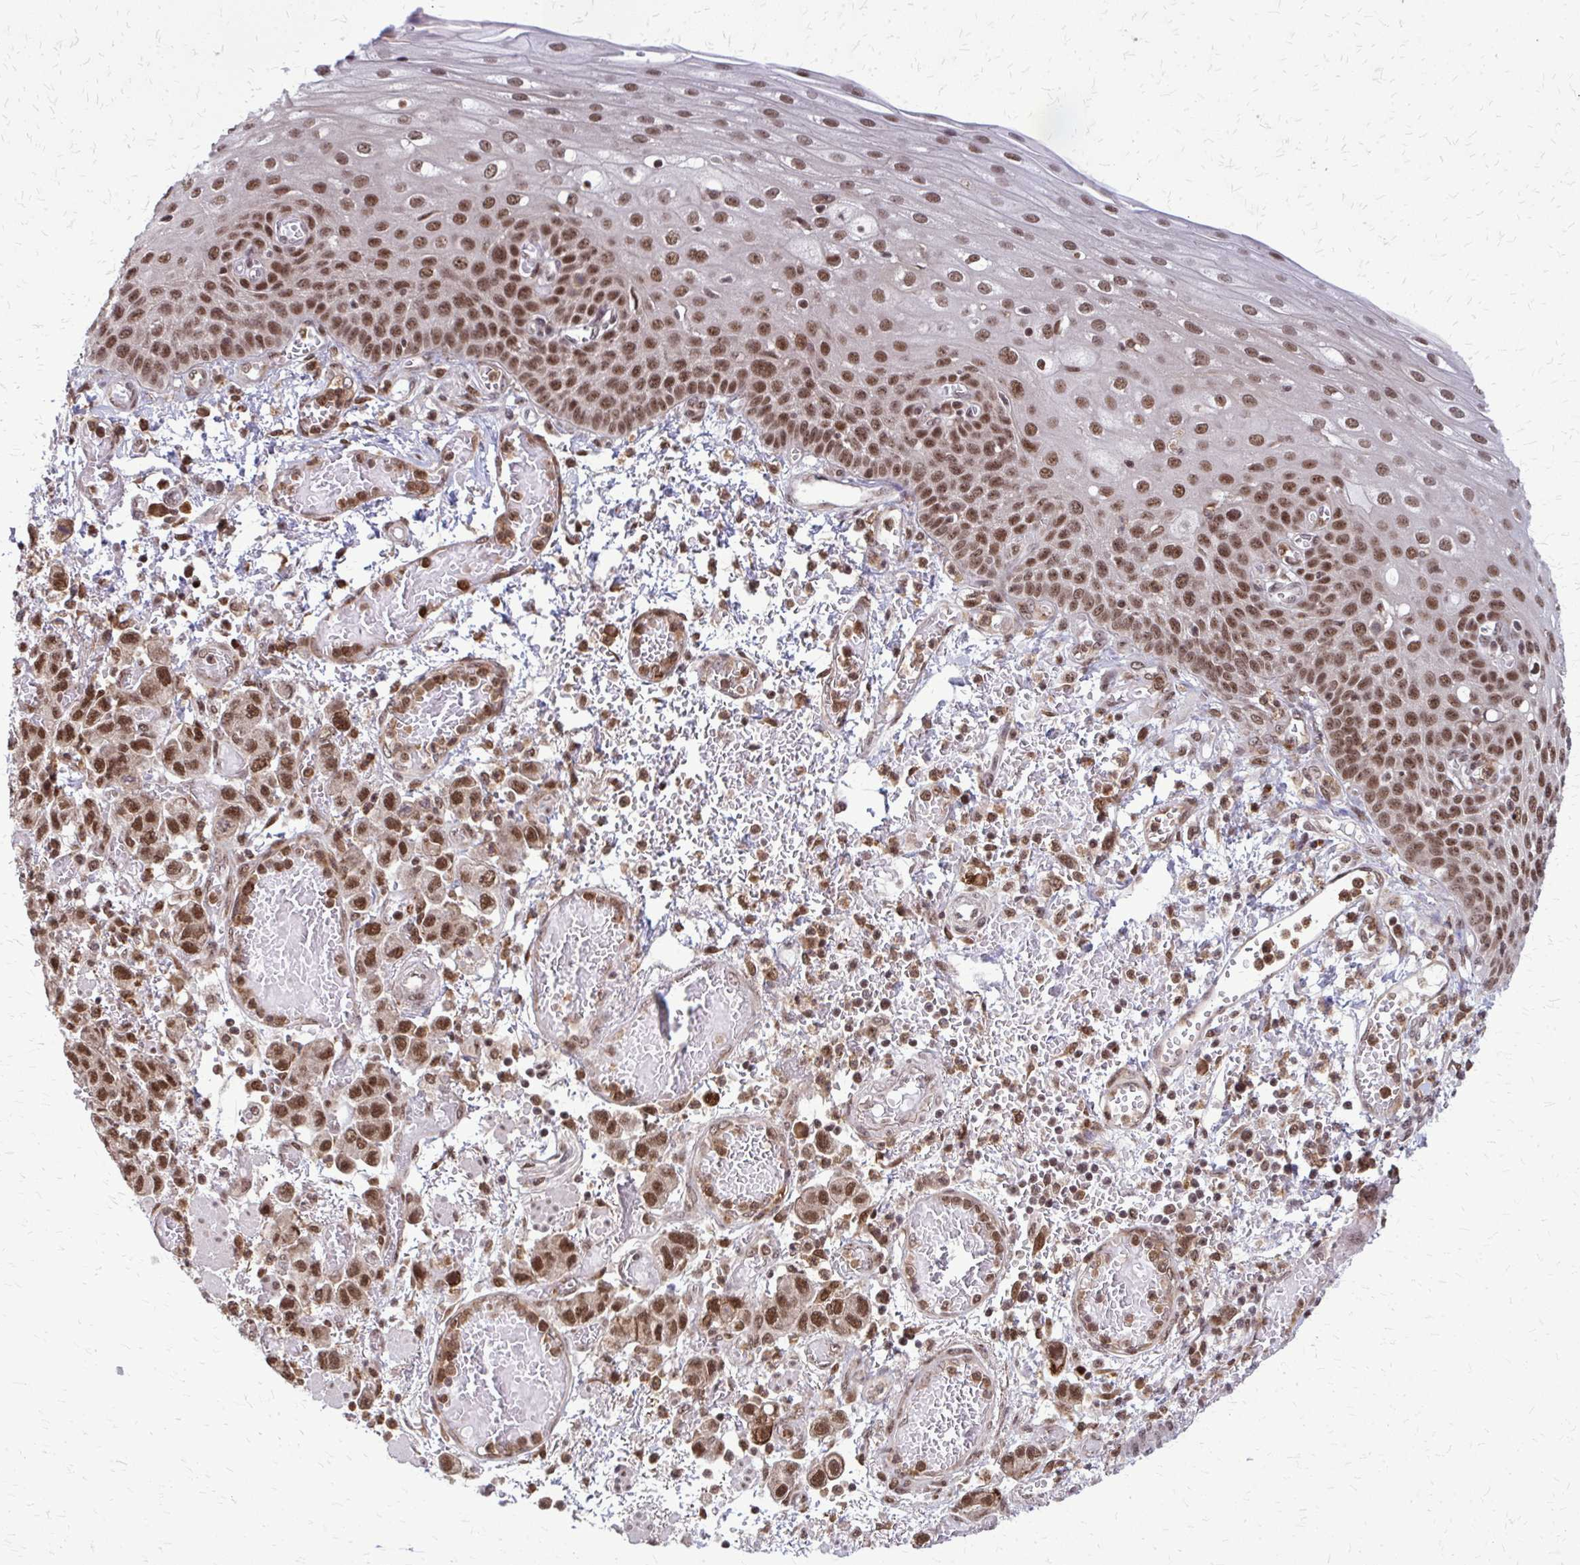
{"staining": {"intensity": "strong", "quantity": ">75%", "location": "nuclear"}, "tissue": "esophagus", "cell_type": "Squamous epithelial cells", "image_type": "normal", "snomed": [{"axis": "morphology", "description": "Normal tissue, NOS"}, {"axis": "morphology", "description": "Adenocarcinoma, NOS"}, {"axis": "topography", "description": "Esophagus"}], "caption": "Protein positivity by immunohistochemistry (IHC) displays strong nuclear expression in about >75% of squamous epithelial cells in normal esophagus.", "gene": "HDAC3", "patient": {"sex": "male", "age": 81}}